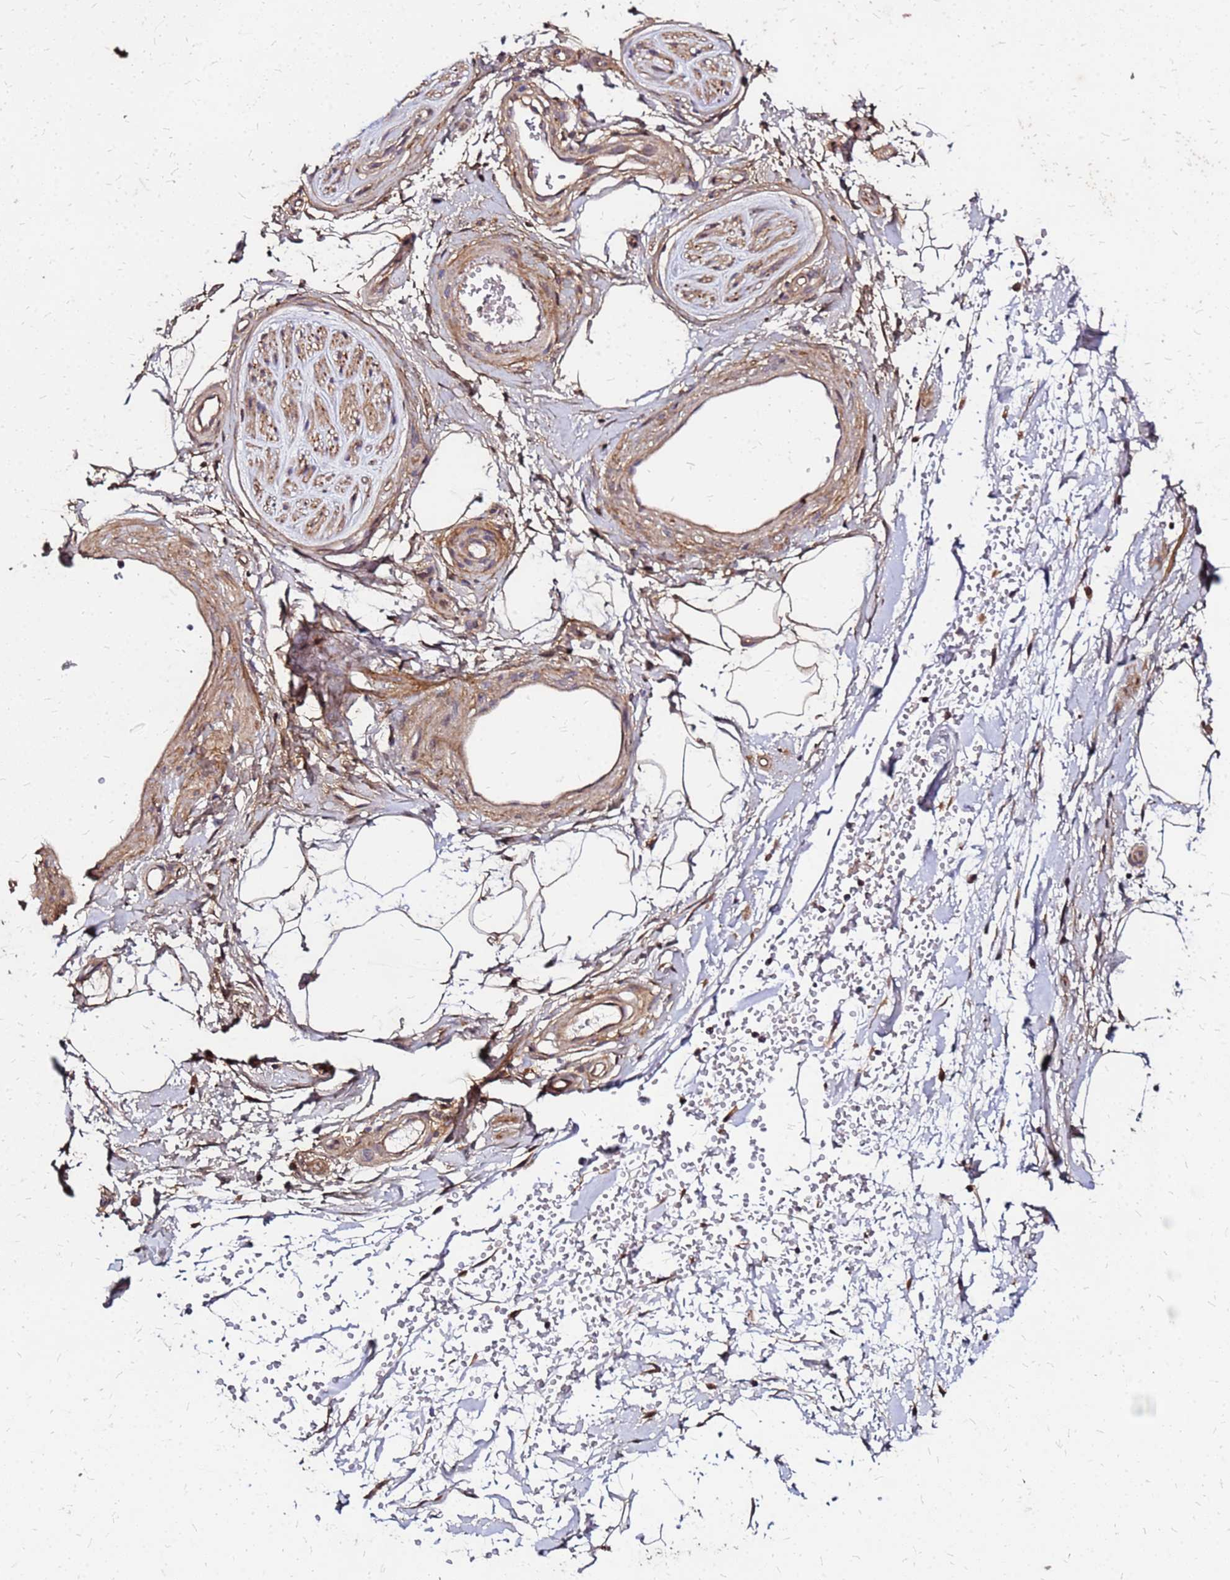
{"staining": {"intensity": "moderate", "quantity": ">75%", "location": "cytoplasmic/membranous"}, "tissue": "adipose tissue", "cell_type": "Adipocytes", "image_type": "normal", "snomed": [{"axis": "morphology", "description": "Normal tissue, NOS"}, {"axis": "topography", "description": "Soft tissue"}, {"axis": "topography", "description": "Adipose tissue"}, {"axis": "topography", "description": "Vascular tissue"}, {"axis": "topography", "description": "Peripheral nerve tissue"}], "caption": "Benign adipose tissue shows moderate cytoplasmic/membranous positivity in about >75% of adipocytes.", "gene": "CYBC1", "patient": {"sex": "male", "age": 74}}